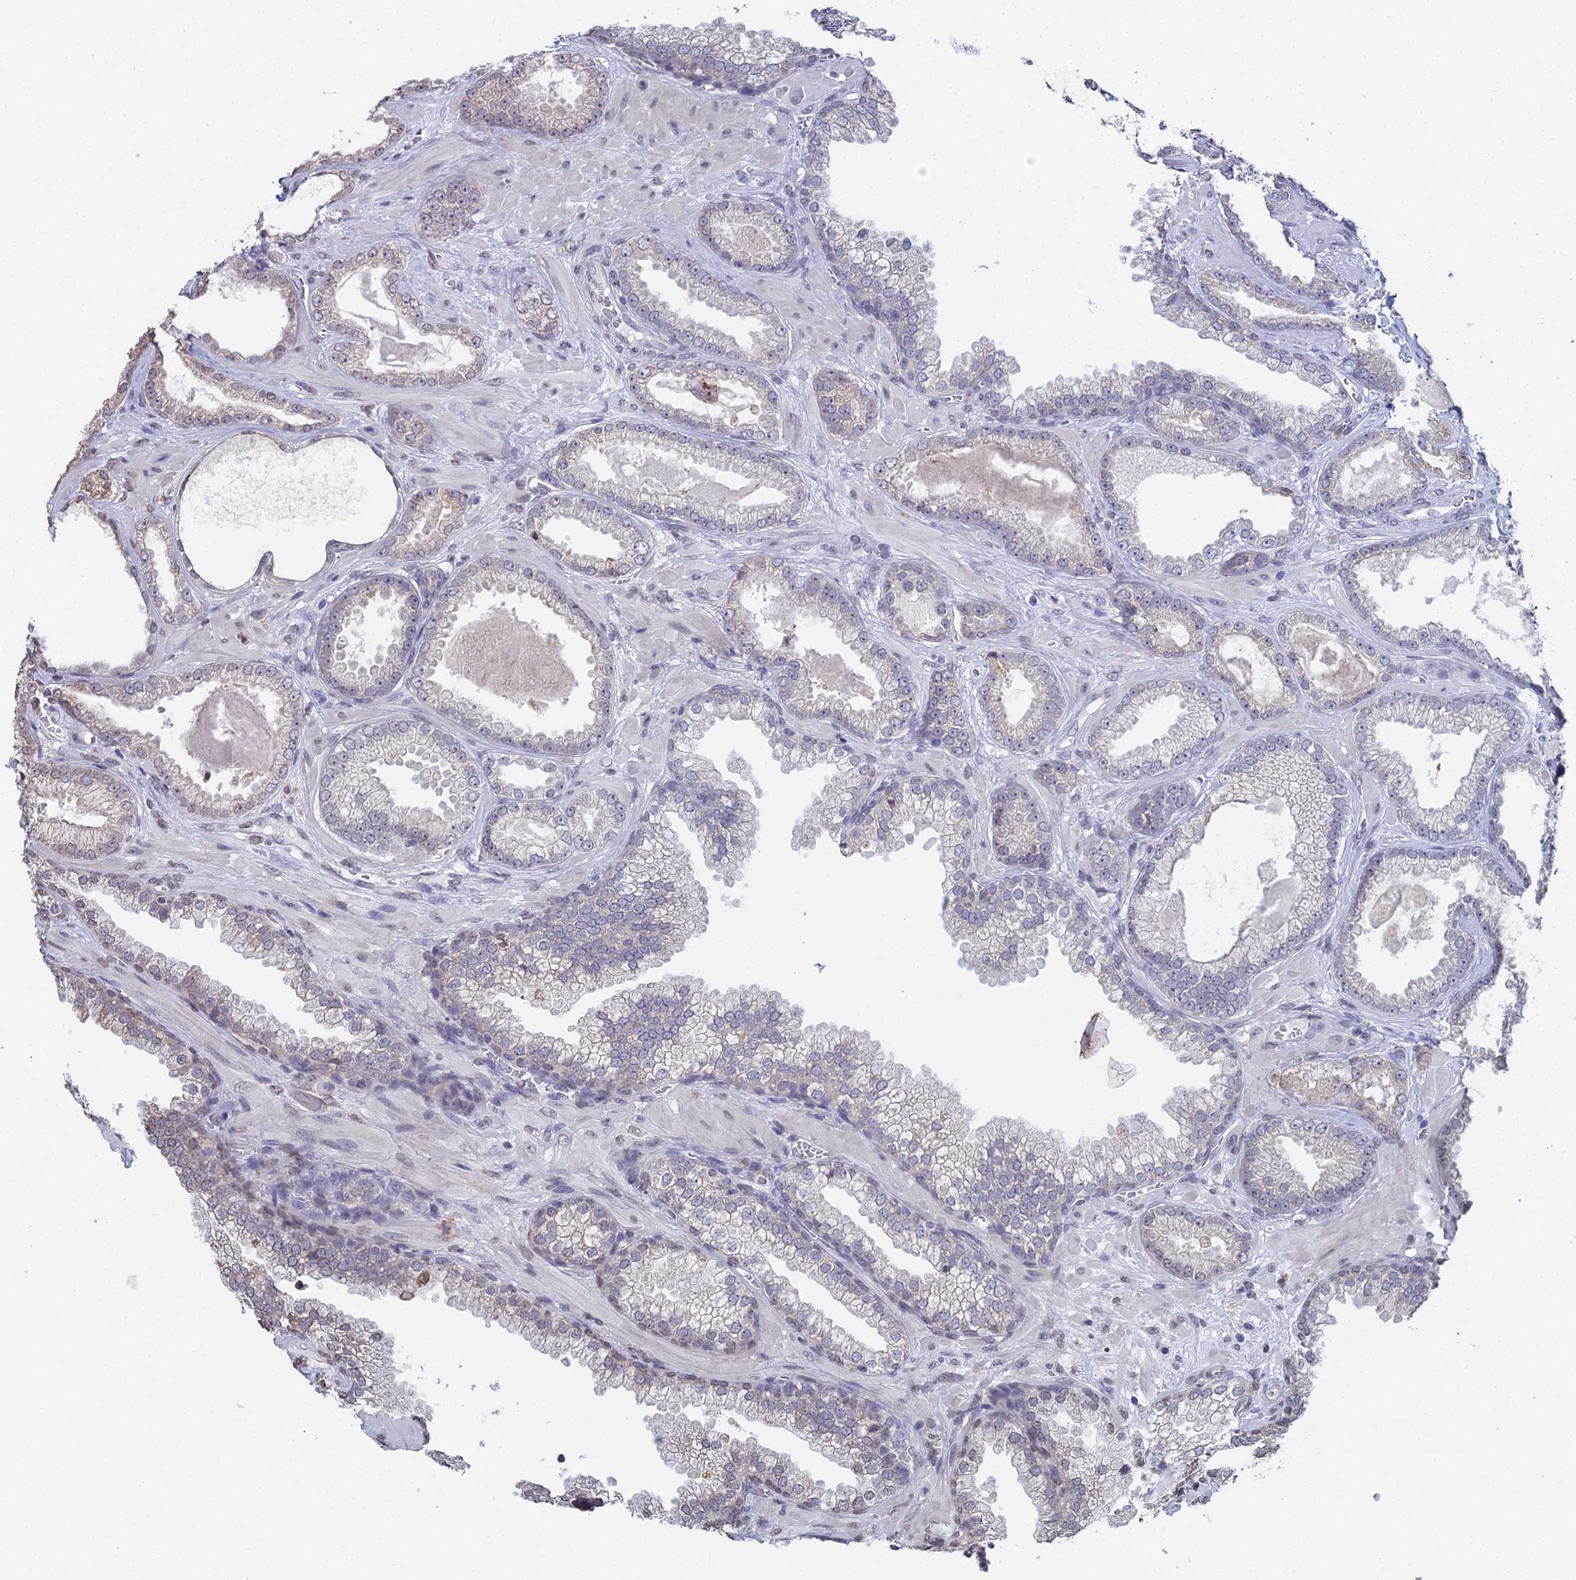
{"staining": {"intensity": "negative", "quantity": "none", "location": "none"}, "tissue": "prostate cancer", "cell_type": "Tumor cells", "image_type": "cancer", "snomed": [{"axis": "morphology", "description": "Adenocarcinoma, Low grade"}, {"axis": "topography", "description": "Prostate"}], "caption": "Immunohistochemistry (IHC) photomicrograph of neoplastic tissue: prostate low-grade adenocarcinoma stained with DAB demonstrates no significant protein positivity in tumor cells. (Brightfield microscopy of DAB IHC at high magnification).", "gene": "PRR22", "patient": {"sex": "male", "age": 57}}